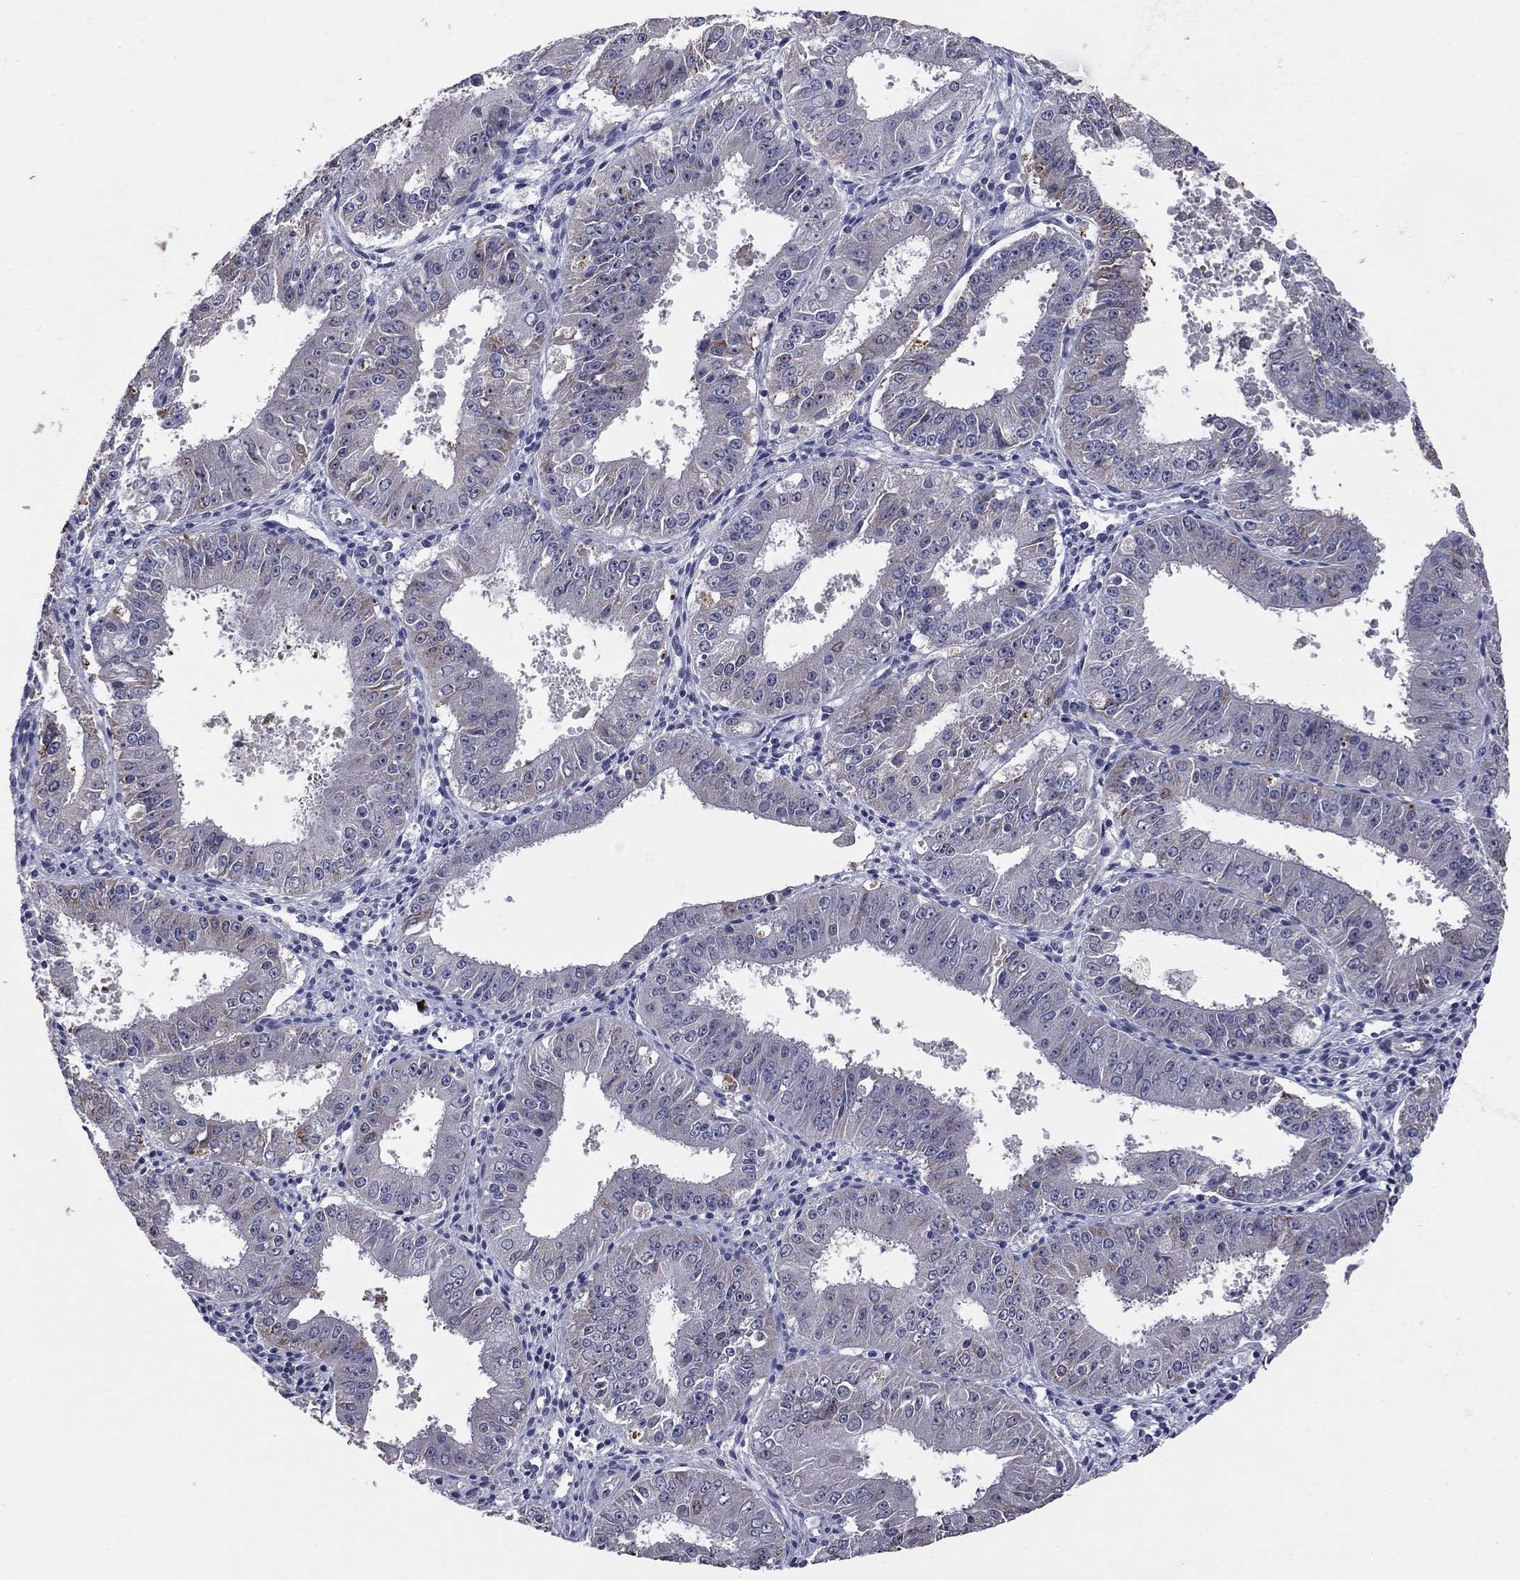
{"staining": {"intensity": "strong", "quantity": "<25%", "location": "cytoplasmic/membranous"}, "tissue": "ovarian cancer", "cell_type": "Tumor cells", "image_type": "cancer", "snomed": [{"axis": "morphology", "description": "Carcinoma, endometroid"}, {"axis": "topography", "description": "Ovary"}], "caption": "A medium amount of strong cytoplasmic/membranous staining is present in about <25% of tumor cells in ovarian endometroid carcinoma tissue.", "gene": "SHOC2", "patient": {"sex": "female", "age": 42}}